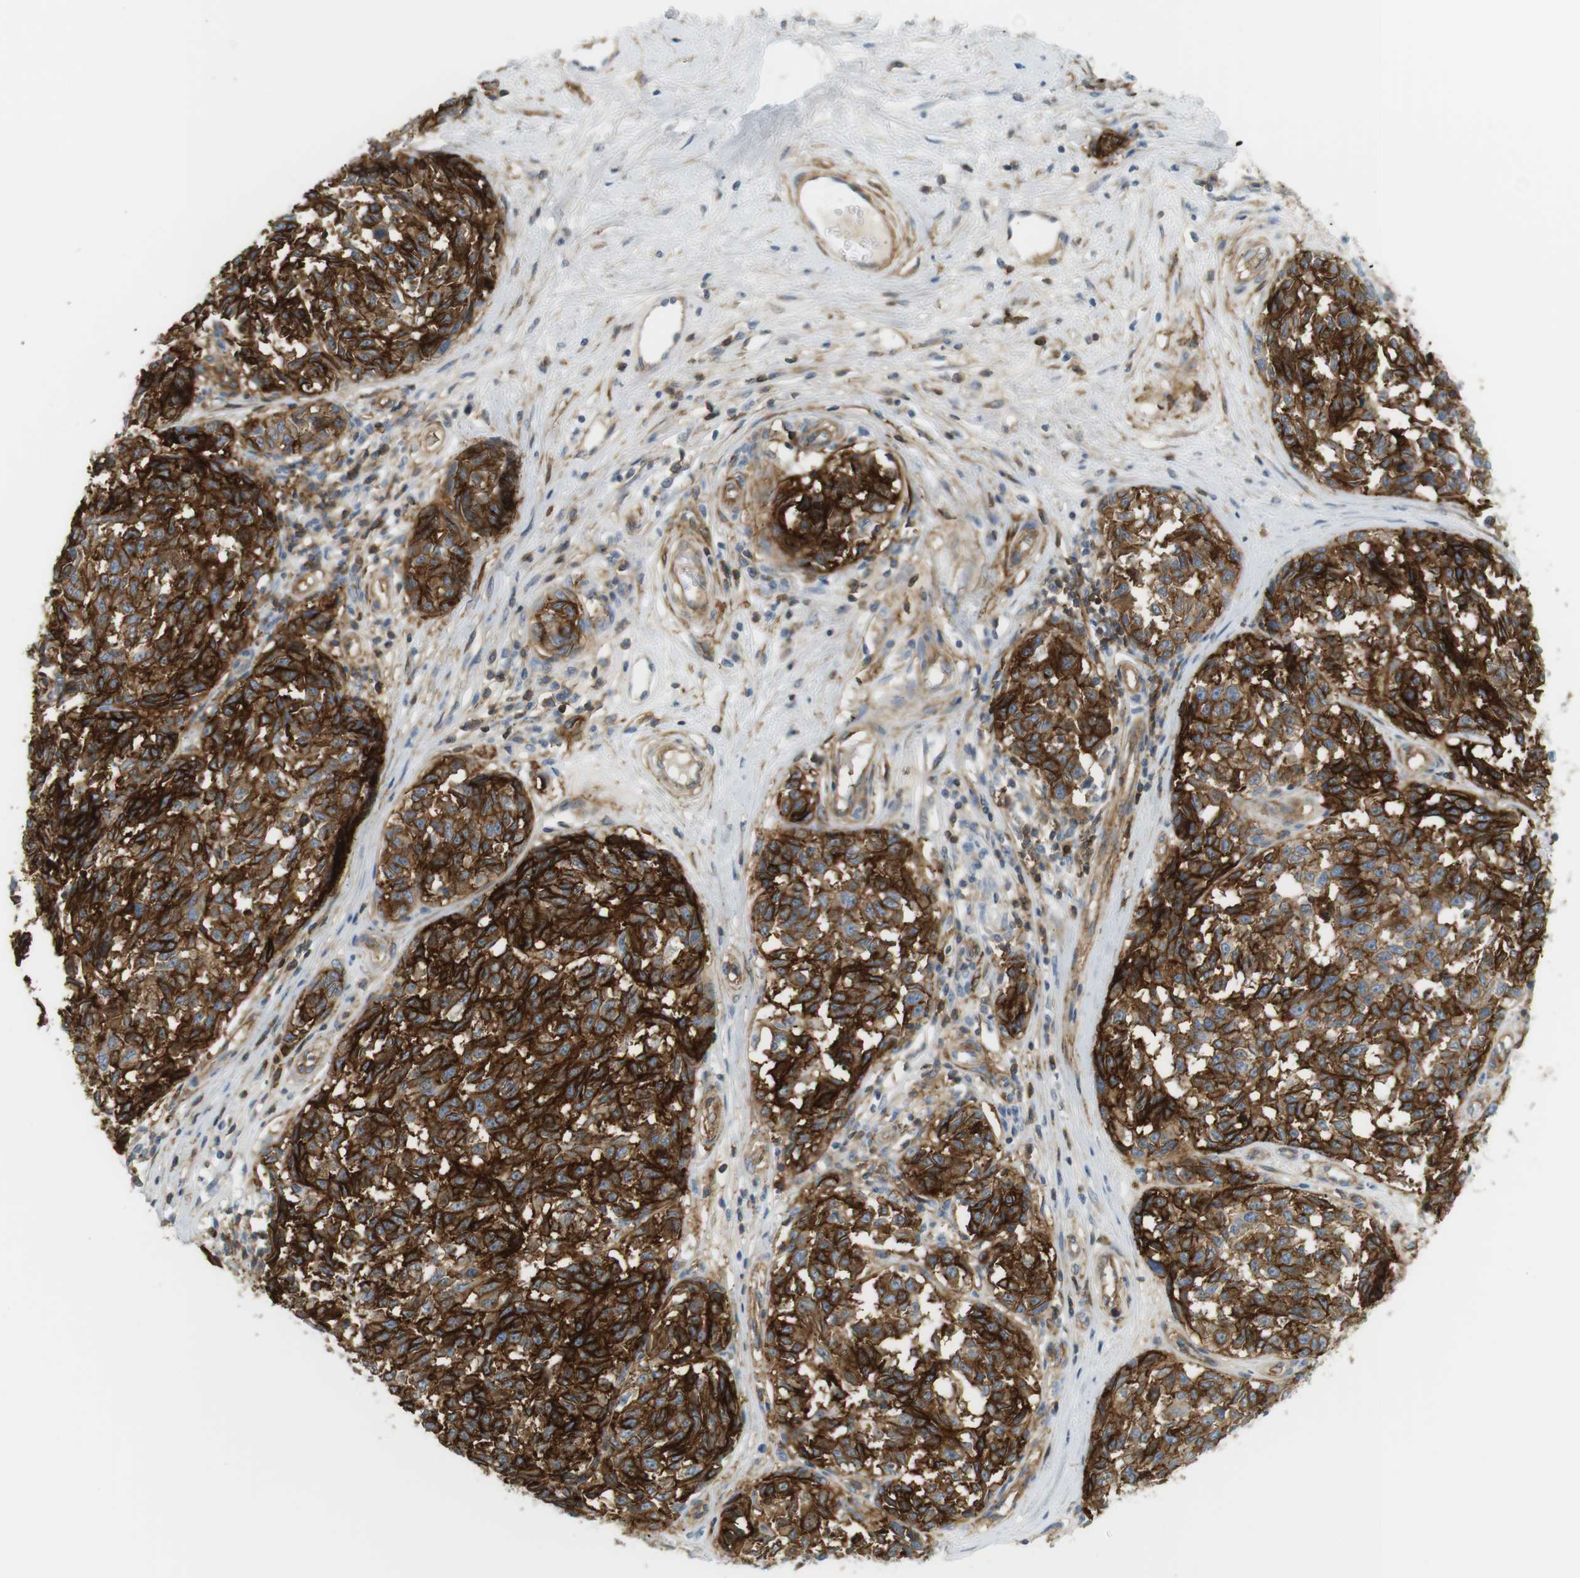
{"staining": {"intensity": "strong", "quantity": ">75%", "location": "cytoplasmic/membranous"}, "tissue": "melanoma", "cell_type": "Tumor cells", "image_type": "cancer", "snomed": [{"axis": "morphology", "description": "Malignant melanoma, NOS"}, {"axis": "topography", "description": "Skin"}], "caption": "High-magnification brightfield microscopy of malignant melanoma stained with DAB (3,3'-diaminobenzidine) (brown) and counterstained with hematoxylin (blue). tumor cells exhibit strong cytoplasmic/membranous staining is seen in about>75% of cells.", "gene": "F2R", "patient": {"sex": "female", "age": 64}}